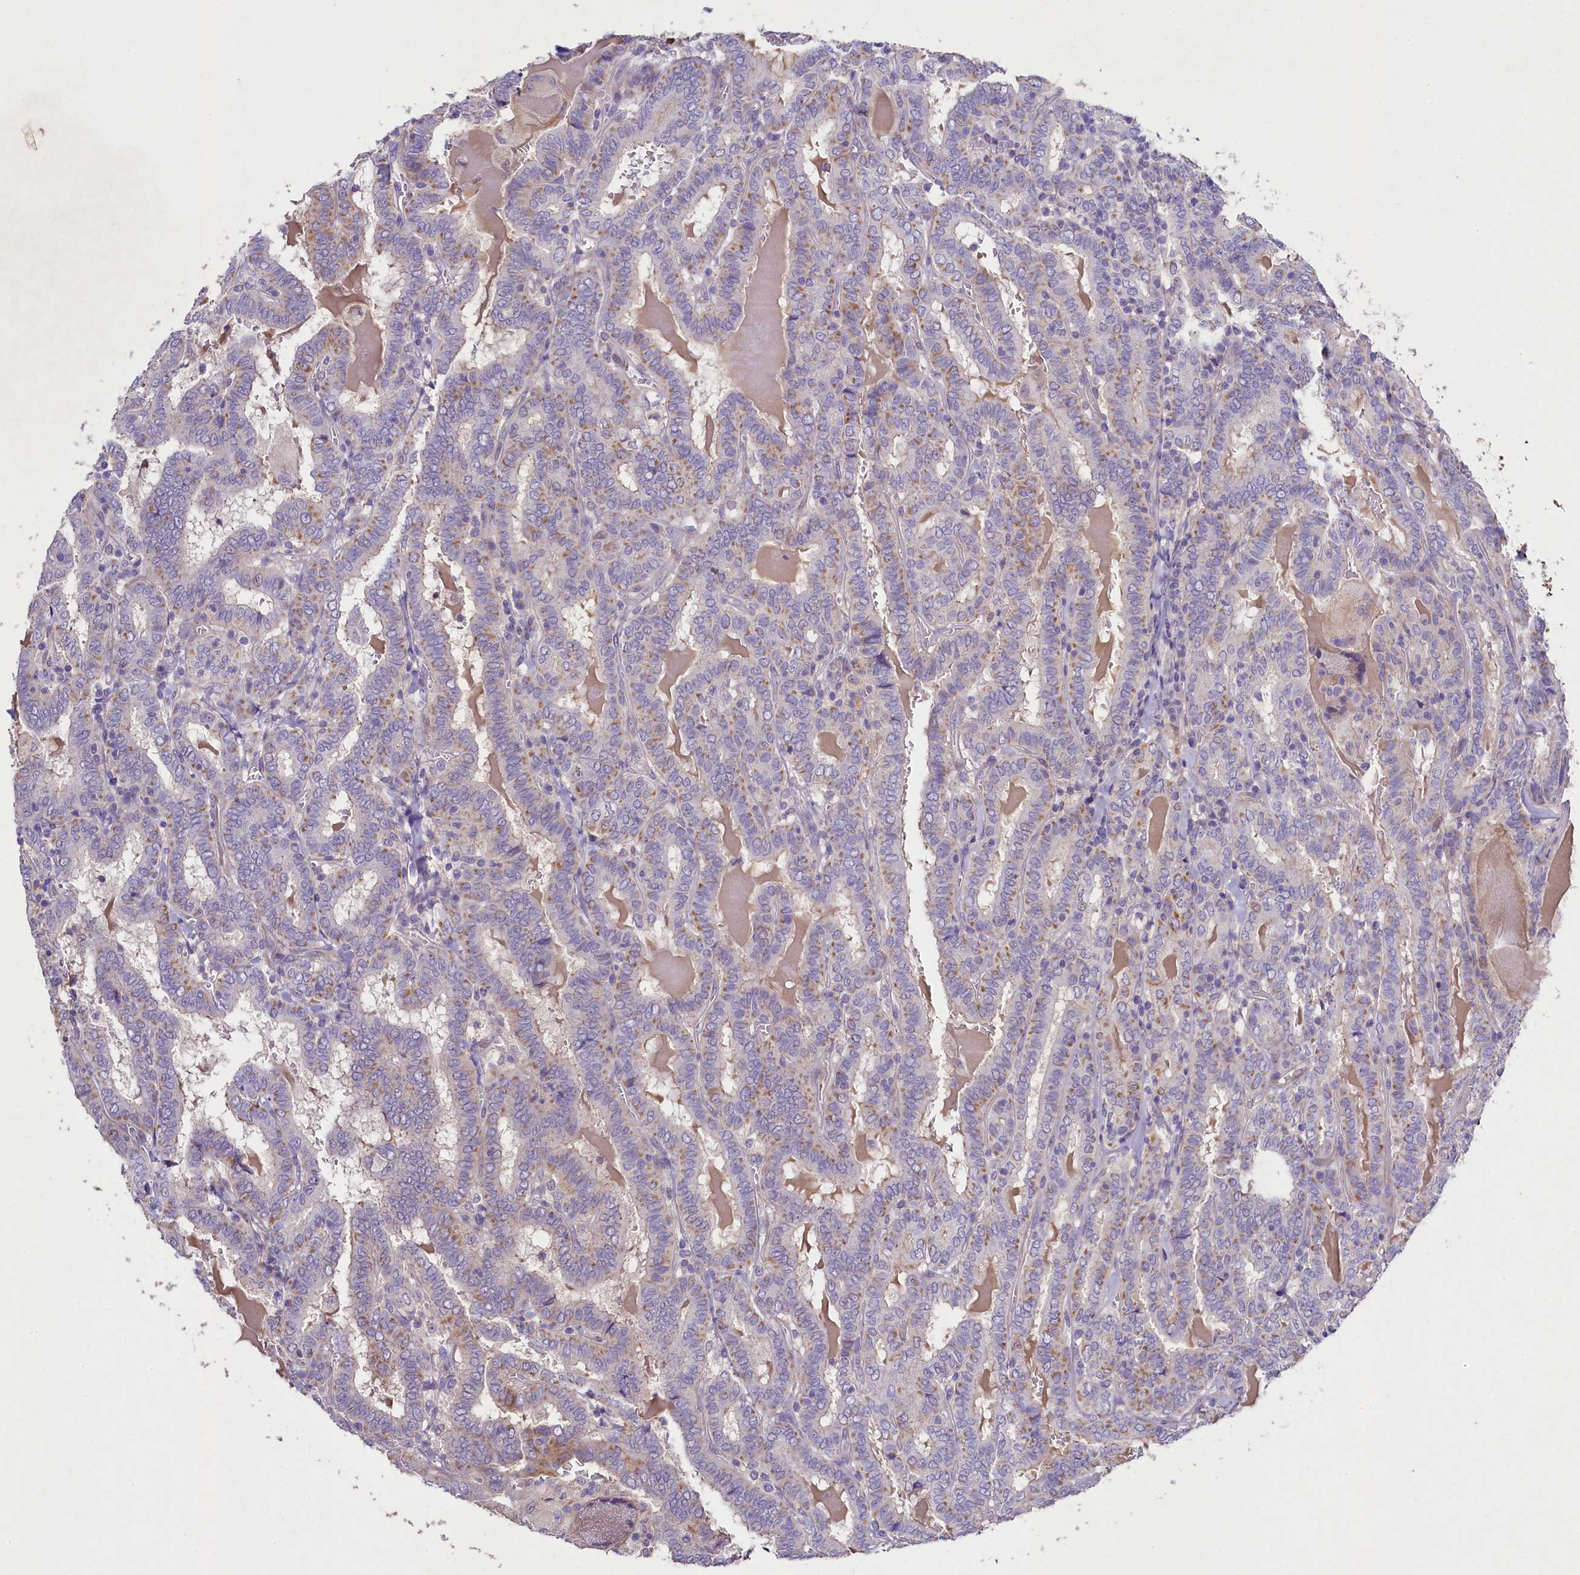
{"staining": {"intensity": "weak", "quantity": "25%-75%", "location": "cytoplasmic/membranous"}, "tissue": "thyroid cancer", "cell_type": "Tumor cells", "image_type": "cancer", "snomed": [{"axis": "morphology", "description": "Papillary adenocarcinoma, NOS"}, {"axis": "topography", "description": "Thyroid gland"}], "caption": "Protein staining by immunohistochemistry demonstrates weak cytoplasmic/membranous positivity in approximately 25%-75% of tumor cells in papillary adenocarcinoma (thyroid).", "gene": "FXYD6", "patient": {"sex": "female", "age": 72}}